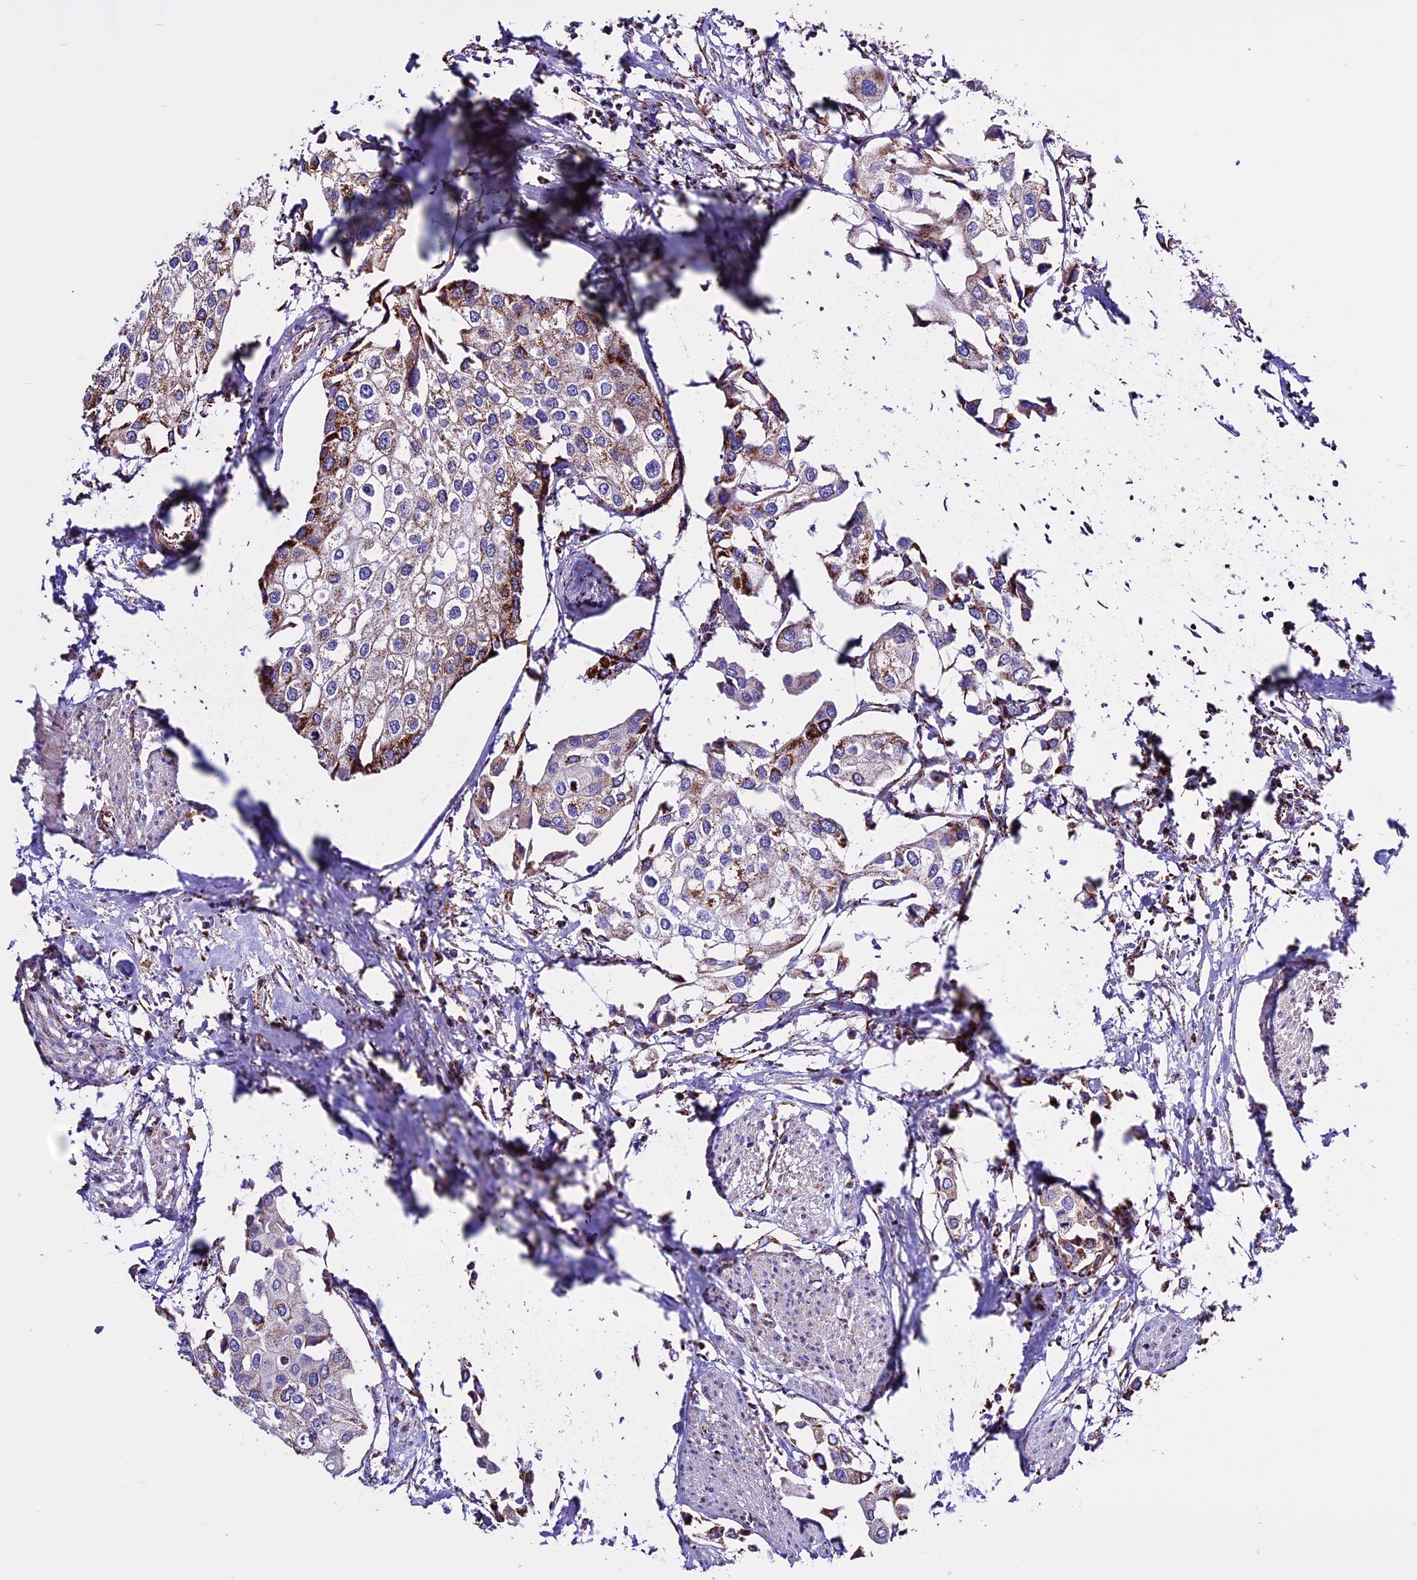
{"staining": {"intensity": "moderate", "quantity": ">75%", "location": "cytoplasmic/membranous"}, "tissue": "urothelial cancer", "cell_type": "Tumor cells", "image_type": "cancer", "snomed": [{"axis": "morphology", "description": "Urothelial carcinoma, High grade"}, {"axis": "topography", "description": "Urinary bladder"}], "caption": "High-grade urothelial carcinoma stained with immunohistochemistry (IHC) shows moderate cytoplasmic/membranous staining in about >75% of tumor cells. Nuclei are stained in blue.", "gene": "CX3CL1", "patient": {"sex": "male", "age": 64}}